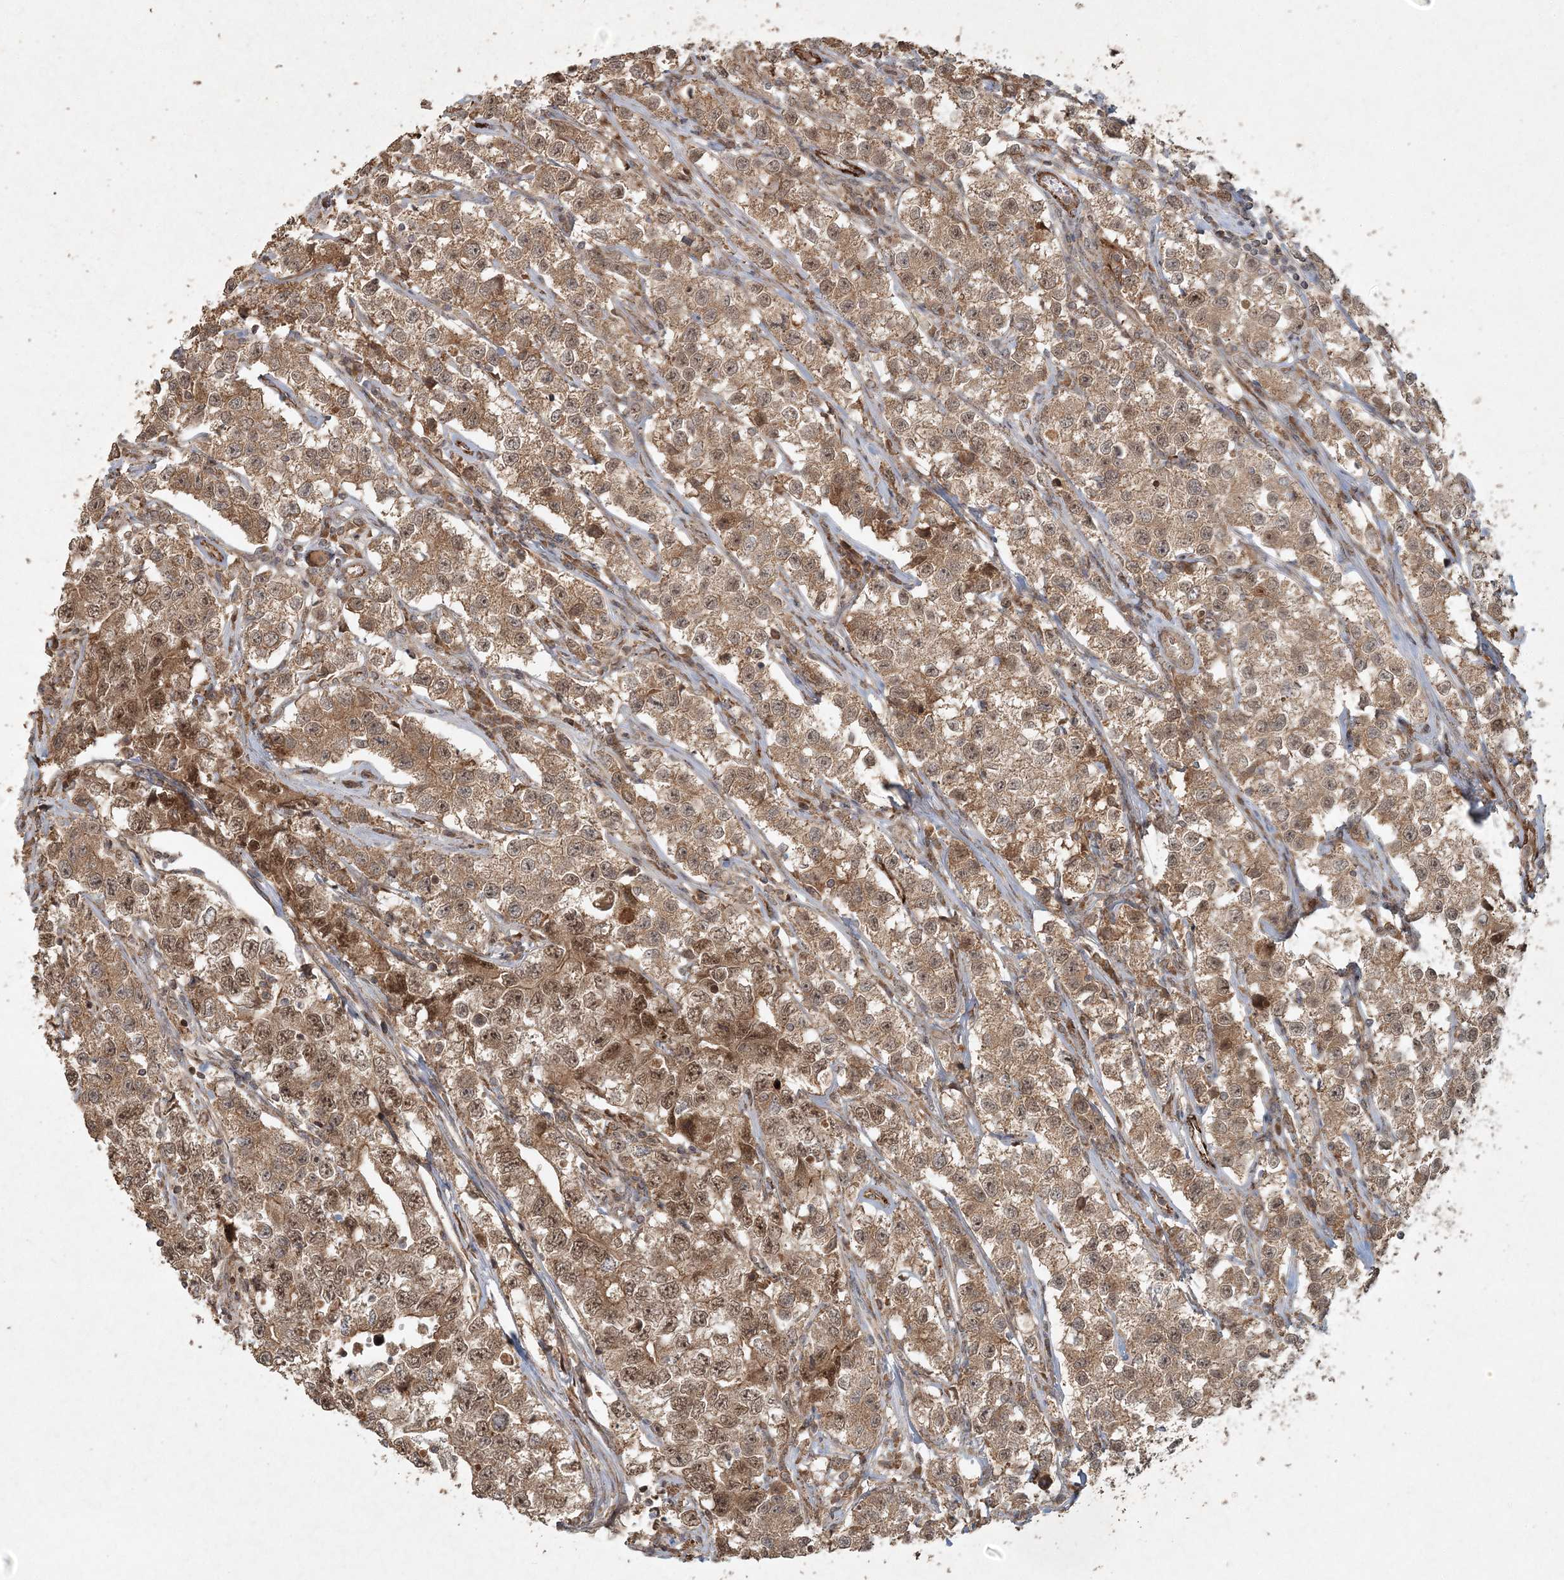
{"staining": {"intensity": "moderate", "quantity": ">75%", "location": "cytoplasmic/membranous,nuclear"}, "tissue": "testis cancer", "cell_type": "Tumor cells", "image_type": "cancer", "snomed": [{"axis": "morphology", "description": "Seminoma, NOS"}, {"axis": "morphology", "description": "Carcinoma, Embryonal, NOS"}, {"axis": "topography", "description": "Testis"}], "caption": "Immunohistochemical staining of human seminoma (testis) shows medium levels of moderate cytoplasmic/membranous and nuclear staining in approximately >75% of tumor cells.", "gene": "ANAPC16", "patient": {"sex": "male", "age": 43}}